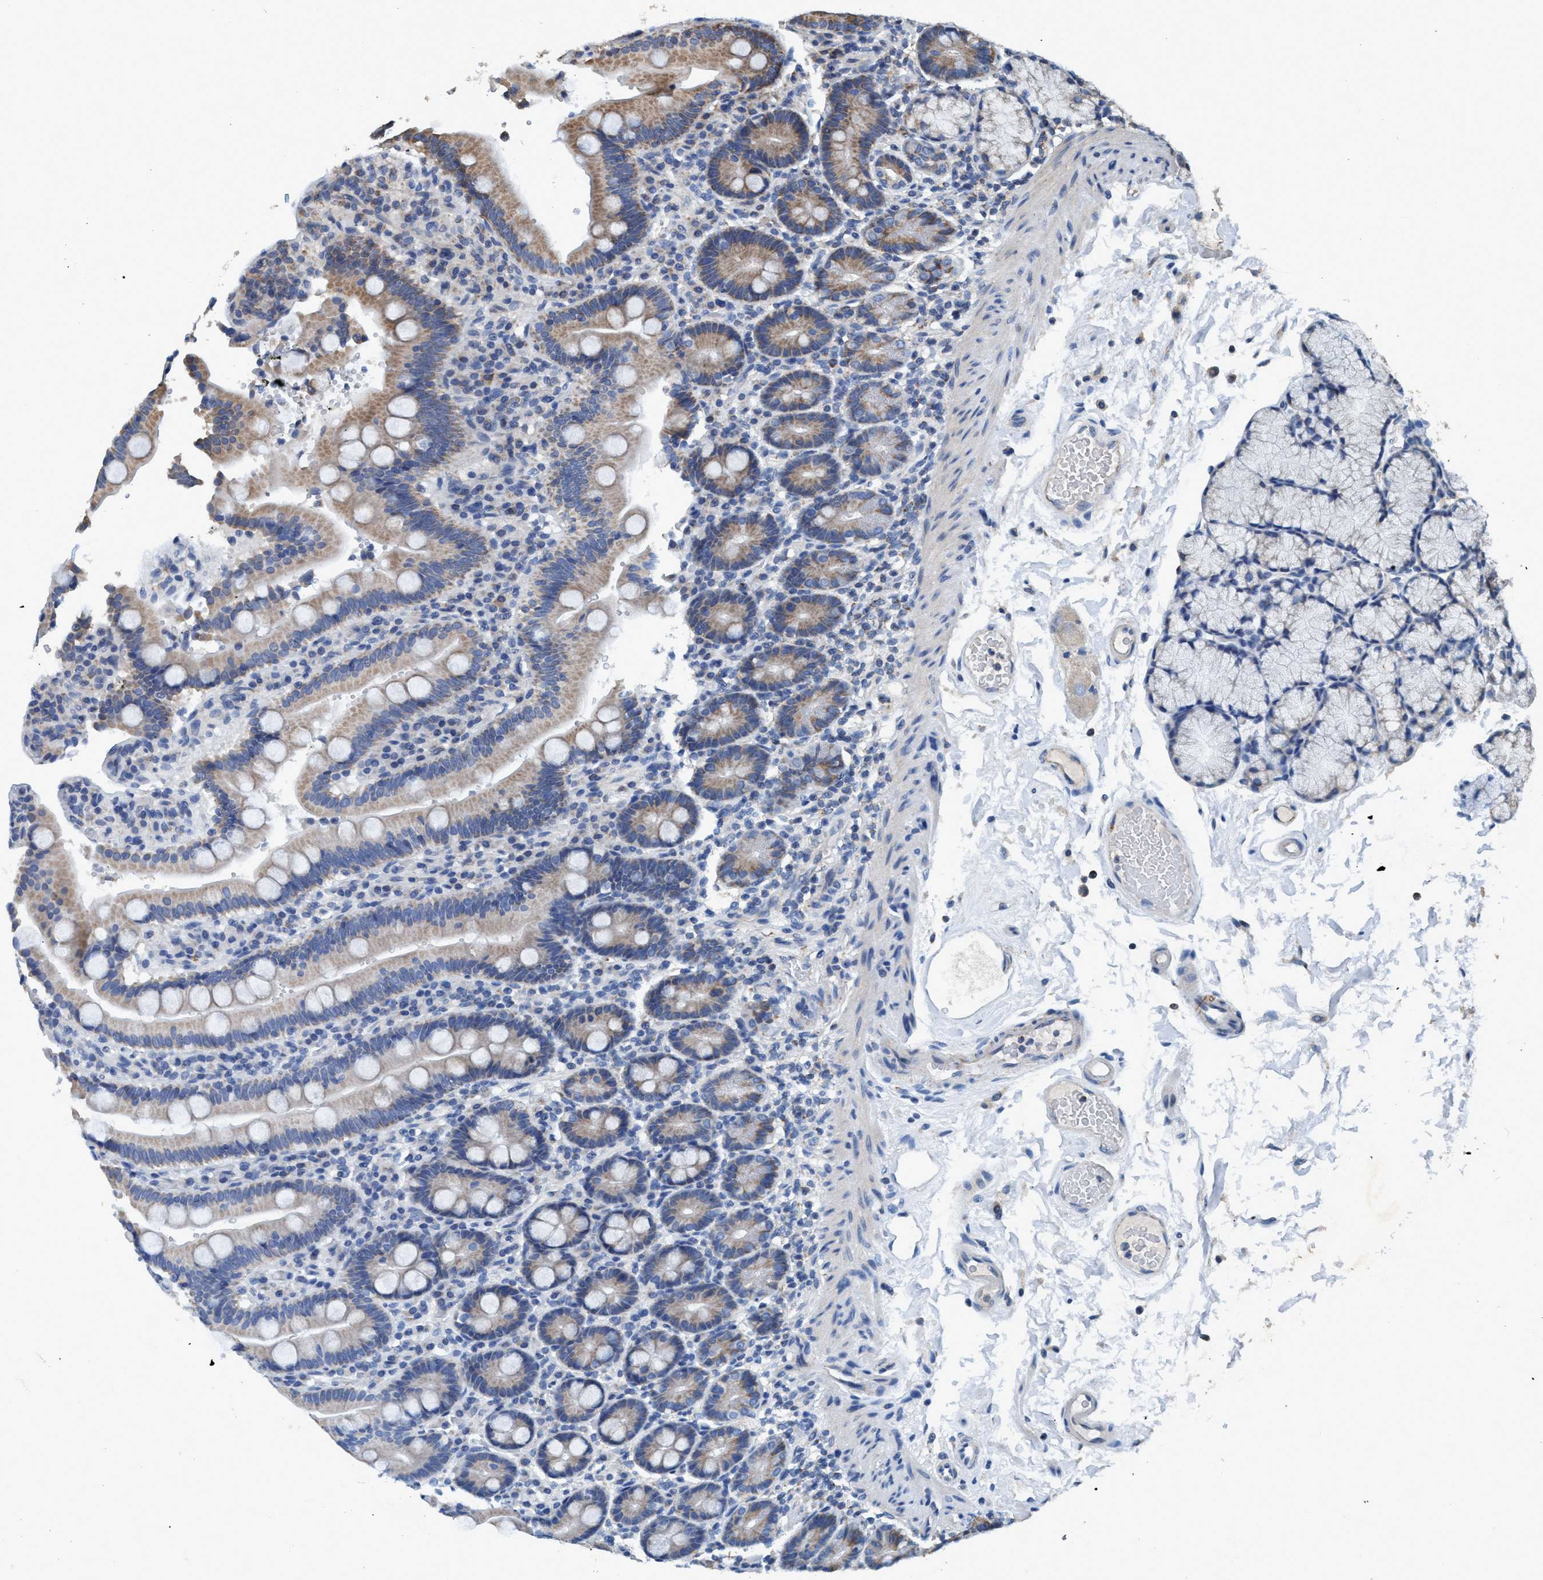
{"staining": {"intensity": "moderate", "quantity": "<25%", "location": "cytoplasmic/membranous"}, "tissue": "duodenum", "cell_type": "Glandular cells", "image_type": "normal", "snomed": [{"axis": "morphology", "description": "Normal tissue, NOS"}, {"axis": "topography", "description": "Small intestine, NOS"}], "caption": "Immunohistochemical staining of normal human duodenum displays <25% levels of moderate cytoplasmic/membranous protein positivity in approximately <25% of glandular cells. The staining was performed using DAB (3,3'-diaminobenzidine) to visualize the protein expression in brown, while the nuclei were stained in blue with hematoxylin (Magnification: 20x).", "gene": "ANKFN1", "patient": {"sex": "female", "age": 71}}